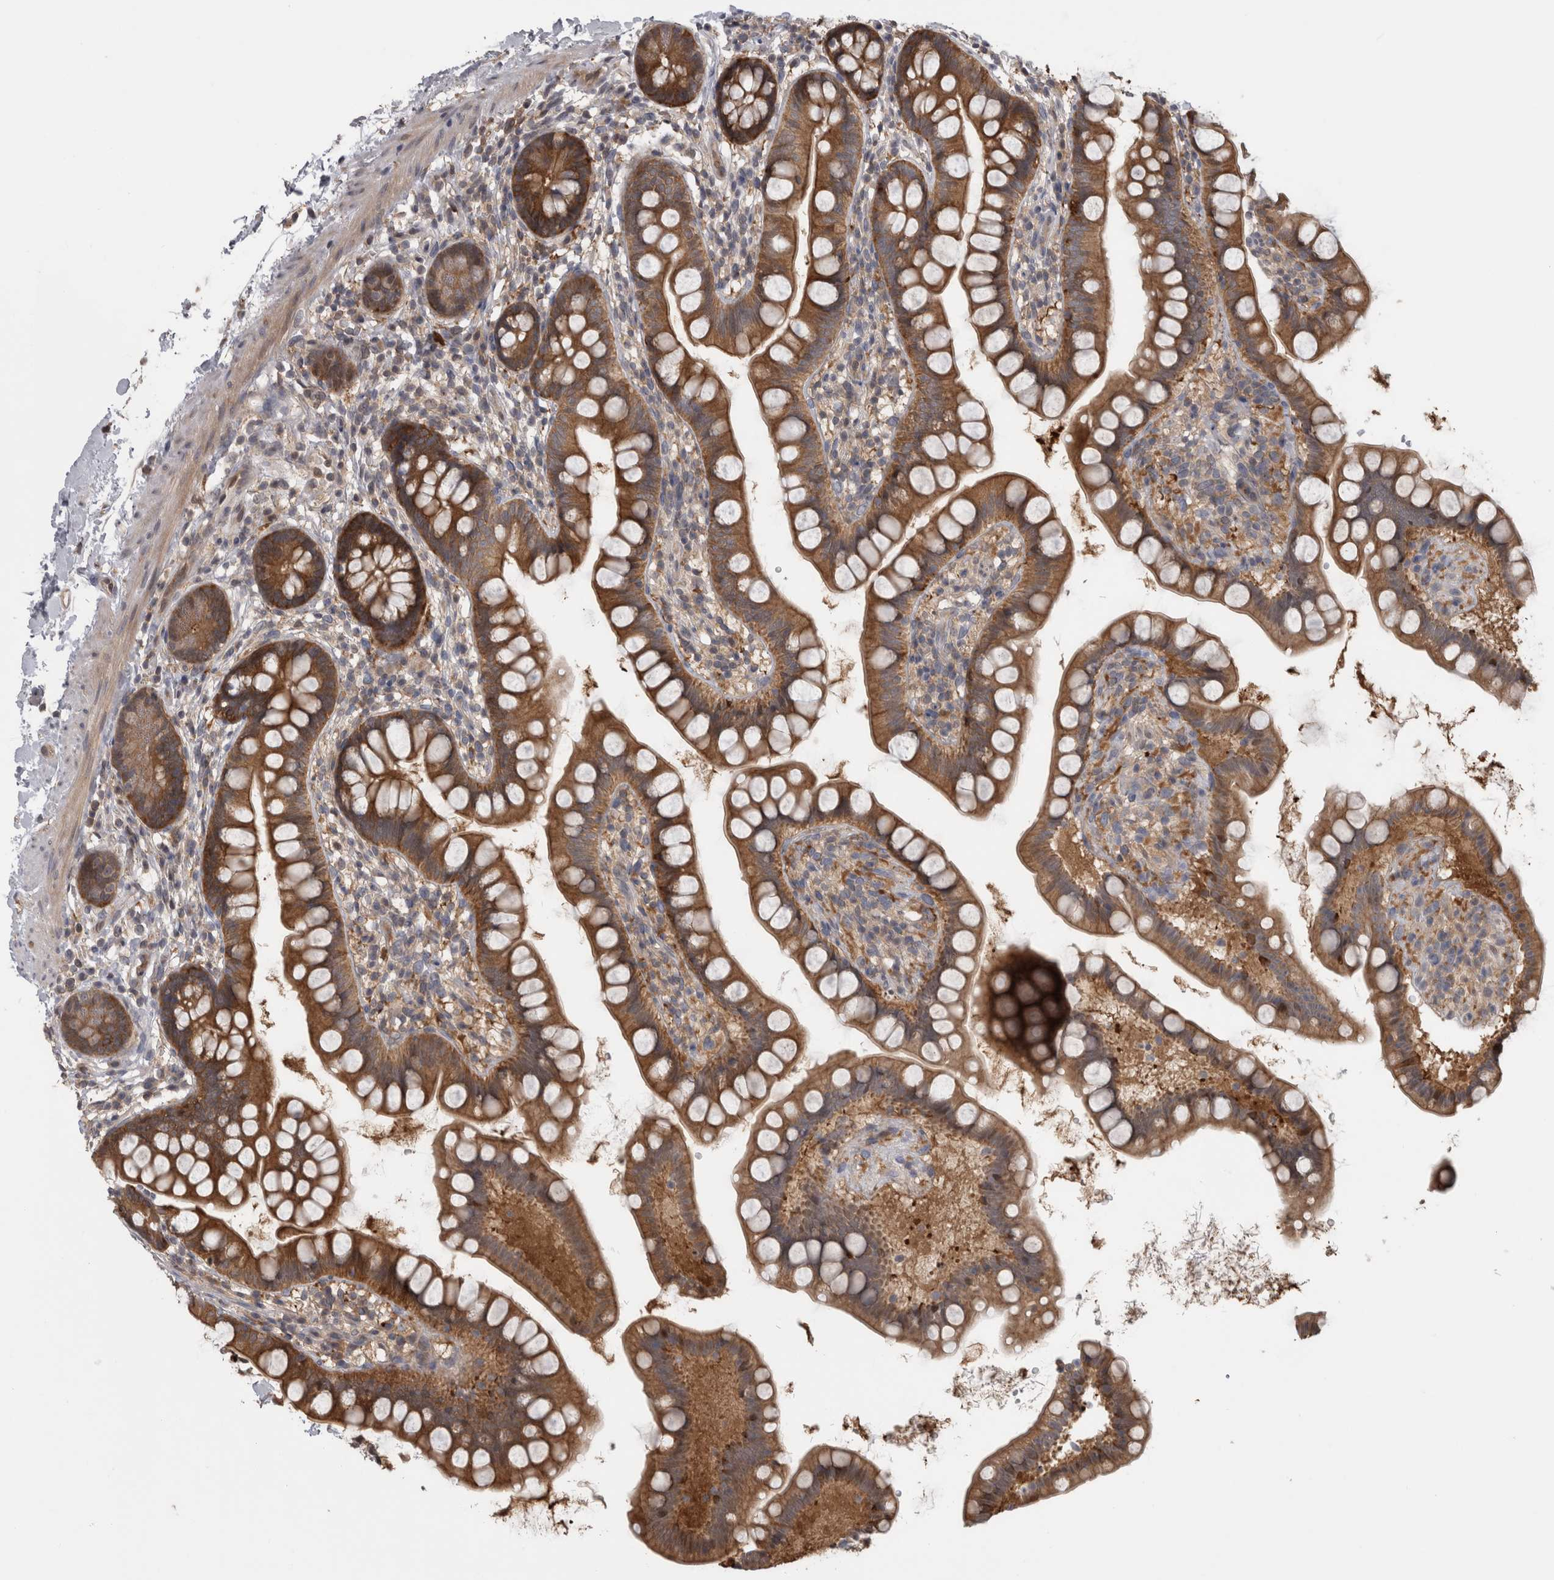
{"staining": {"intensity": "strong", "quantity": ">75%", "location": "cytoplasmic/membranous"}, "tissue": "small intestine", "cell_type": "Glandular cells", "image_type": "normal", "snomed": [{"axis": "morphology", "description": "Normal tissue, NOS"}, {"axis": "topography", "description": "Small intestine"}], "caption": "Protein expression by immunohistochemistry exhibits strong cytoplasmic/membranous expression in approximately >75% of glandular cells in benign small intestine.", "gene": "USH1G", "patient": {"sex": "female", "age": 84}}